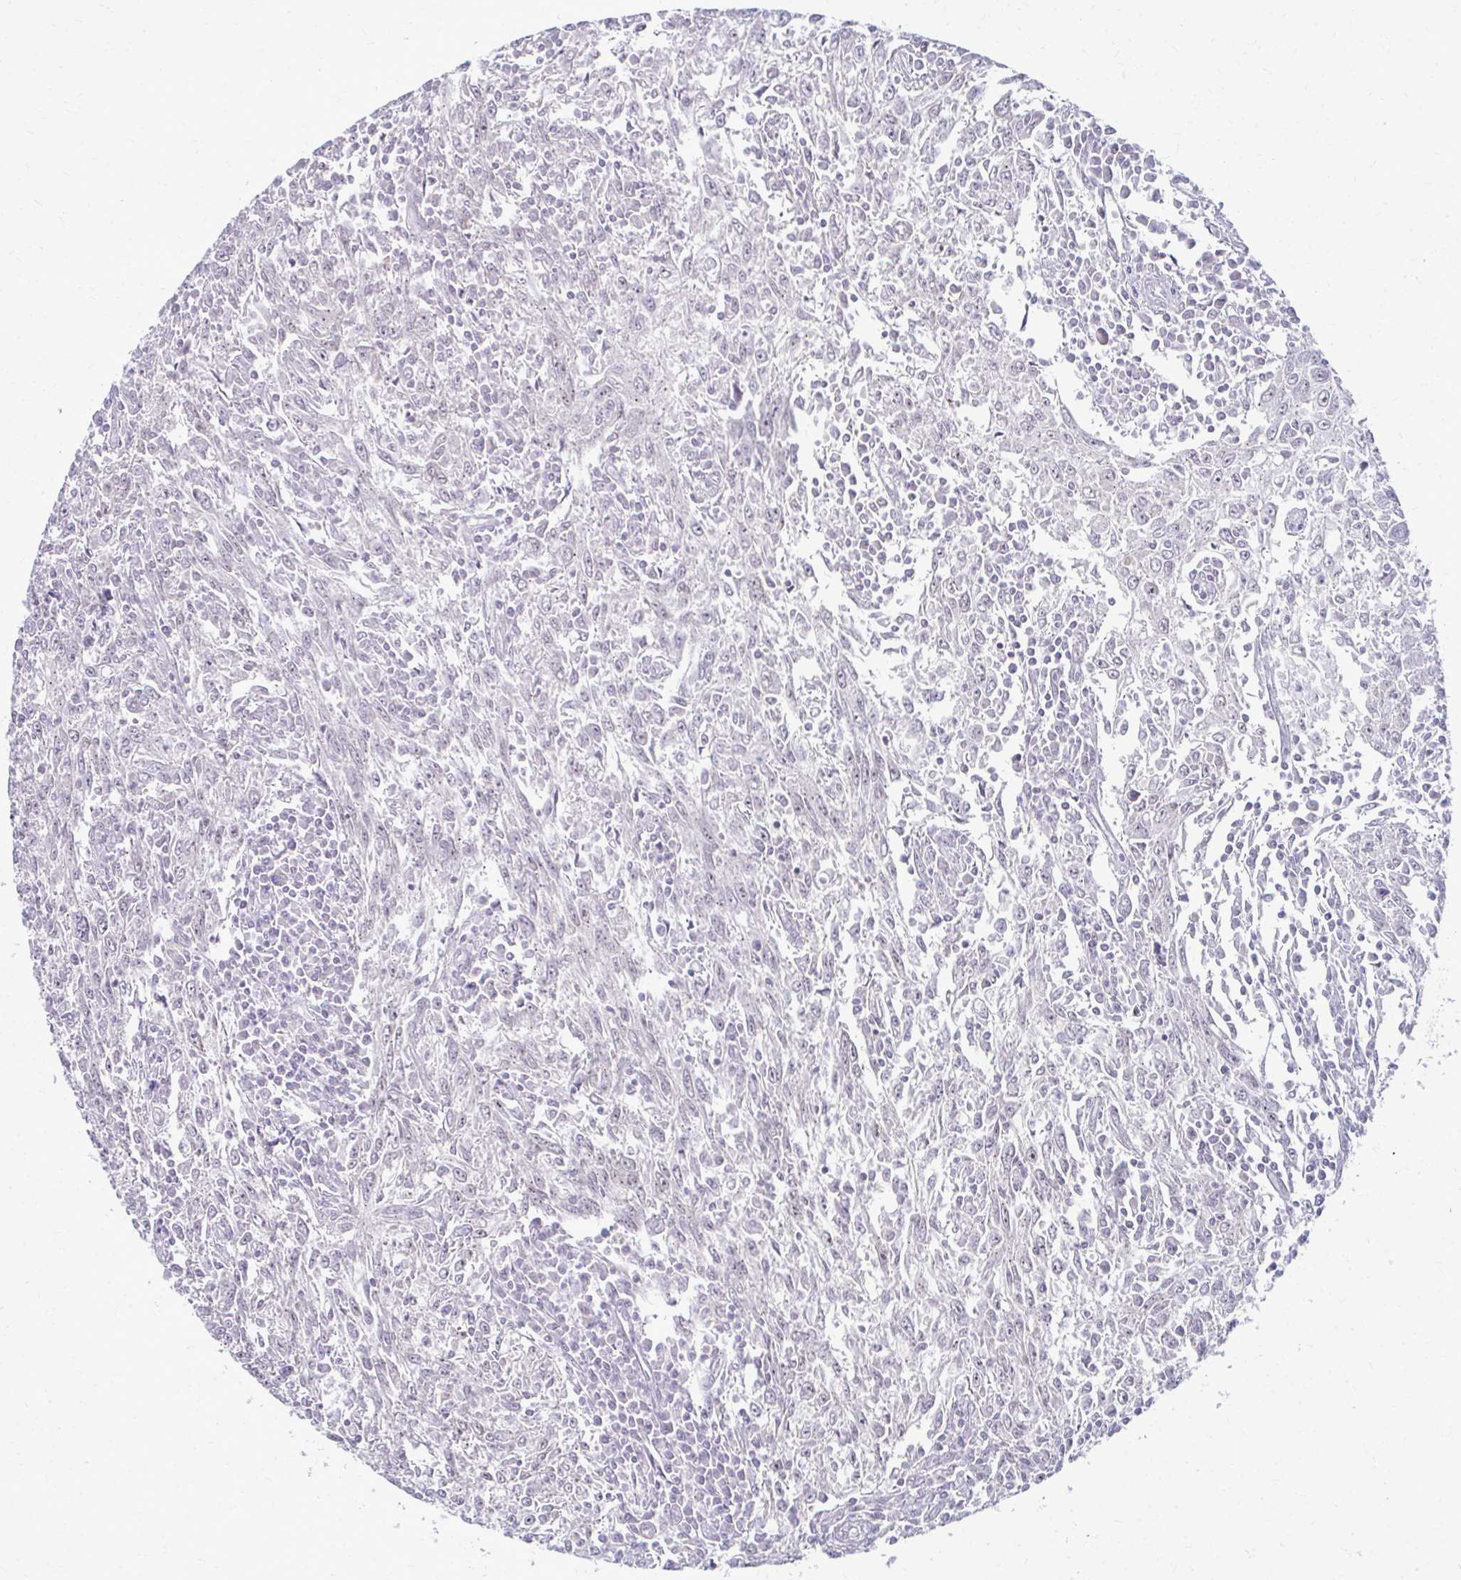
{"staining": {"intensity": "negative", "quantity": "none", "location": "none"}, "tissue": "breast cancer", "cell_type": "Tumor cells", "image_type": "cancer", "snomed": [{"axis": "morphology", "description": "Duct carcinoma"}, {"axis": "topography", "description": "Breast"}], "caption": "There is no significant expression in tumor cells of intraductal carcinoma (breast).", "gene": "MAF1", "patient": {"sex": "female", "age": 50}}